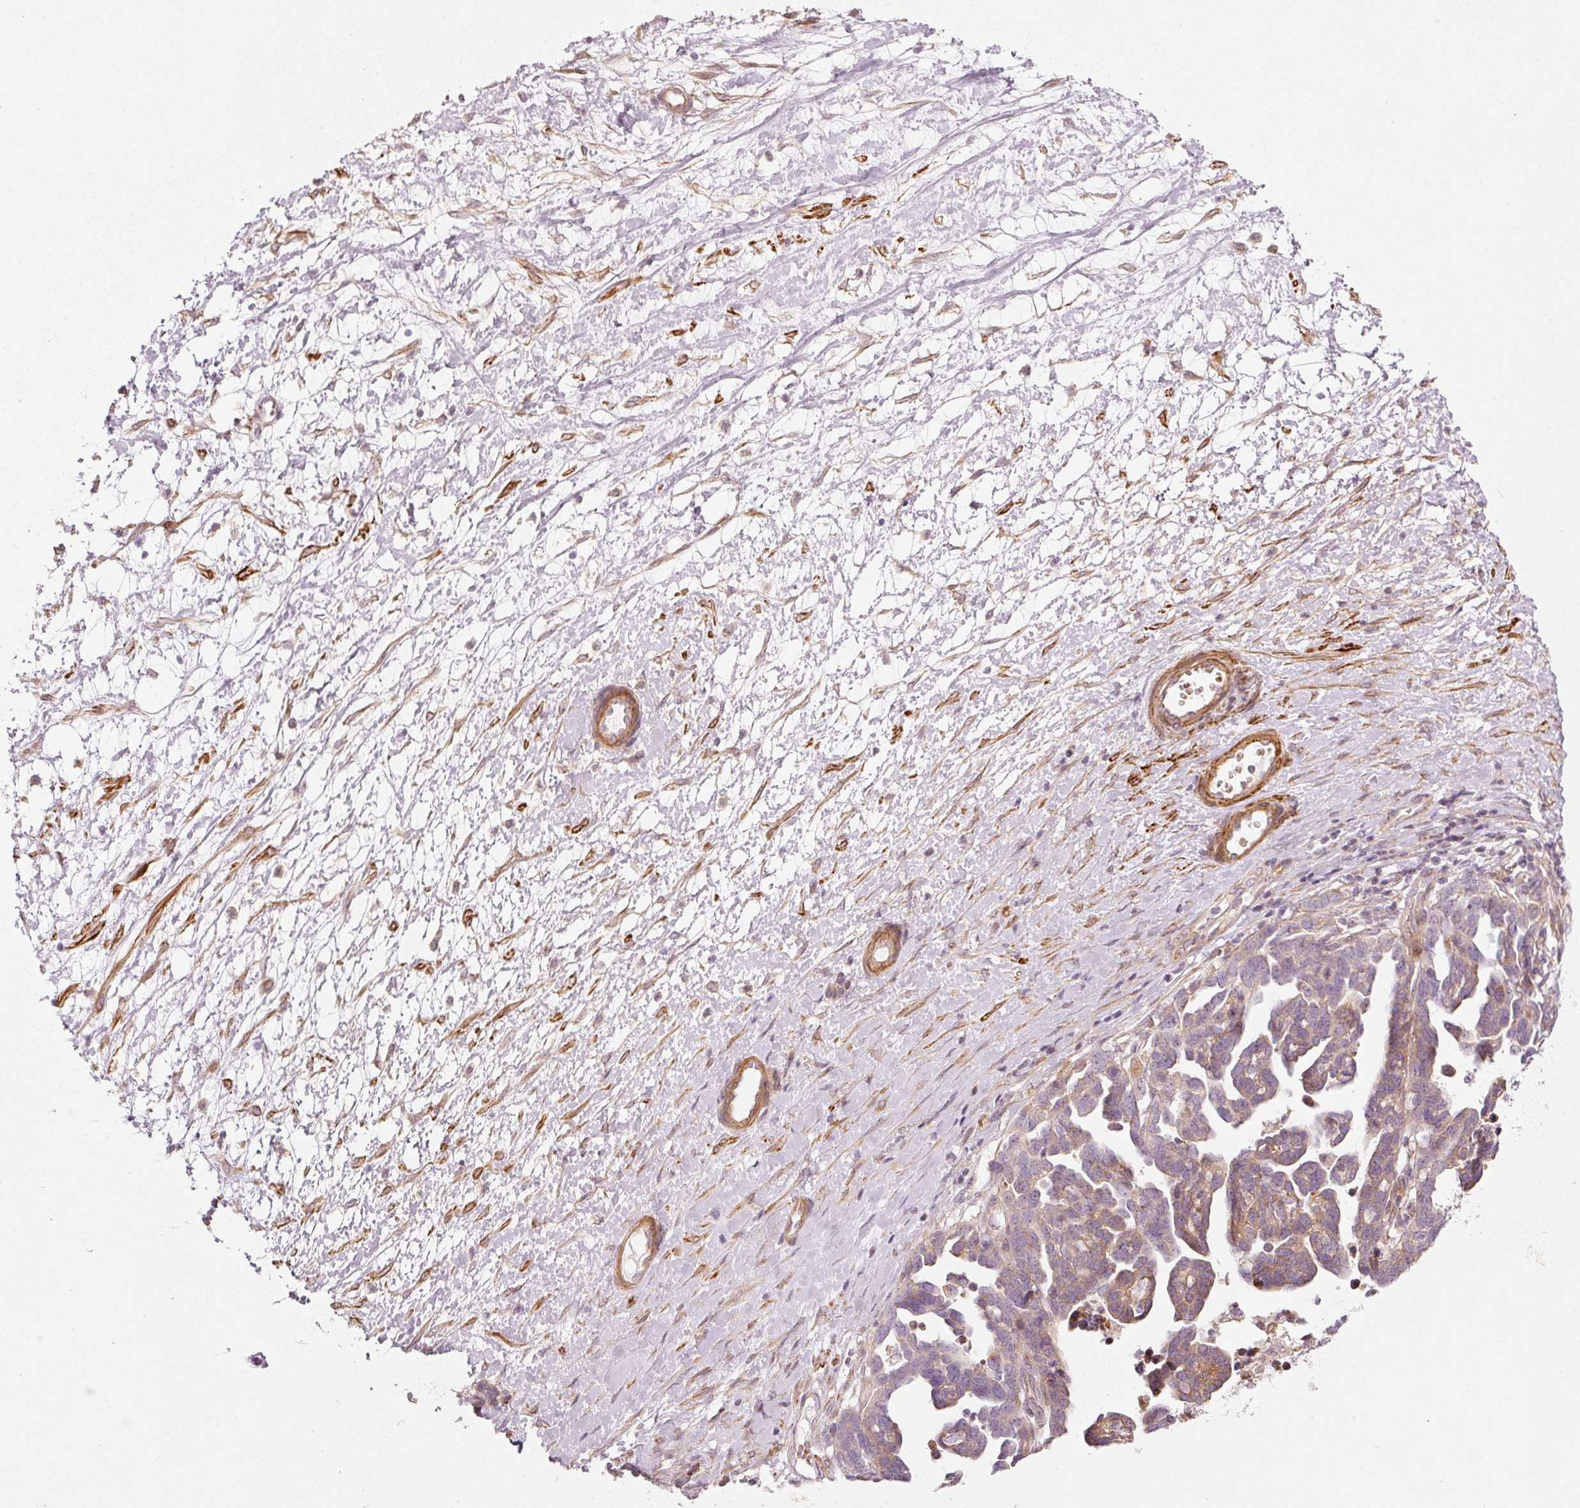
{"staining": {"intensity": "weak", "quantity": "25%-75%", "location": "cytoplasmic/membranous"}, "tissue": "ovarian cancer", "cell_type": "Tumor cells", "image_type": "cancer", "snomed": [{"axis": "morphology", "description": "Cystadenocarcinoma, serous, NOS"}, {"axis": "topography", "description": "Ovary"}], "caption": "Ovarian serous cystadenocarcinoma stained with a protein marker demonstrates weak staining in tumor cells.", "gene": "KCNQ1", "patient": {"sex": "female", "age": 54}}